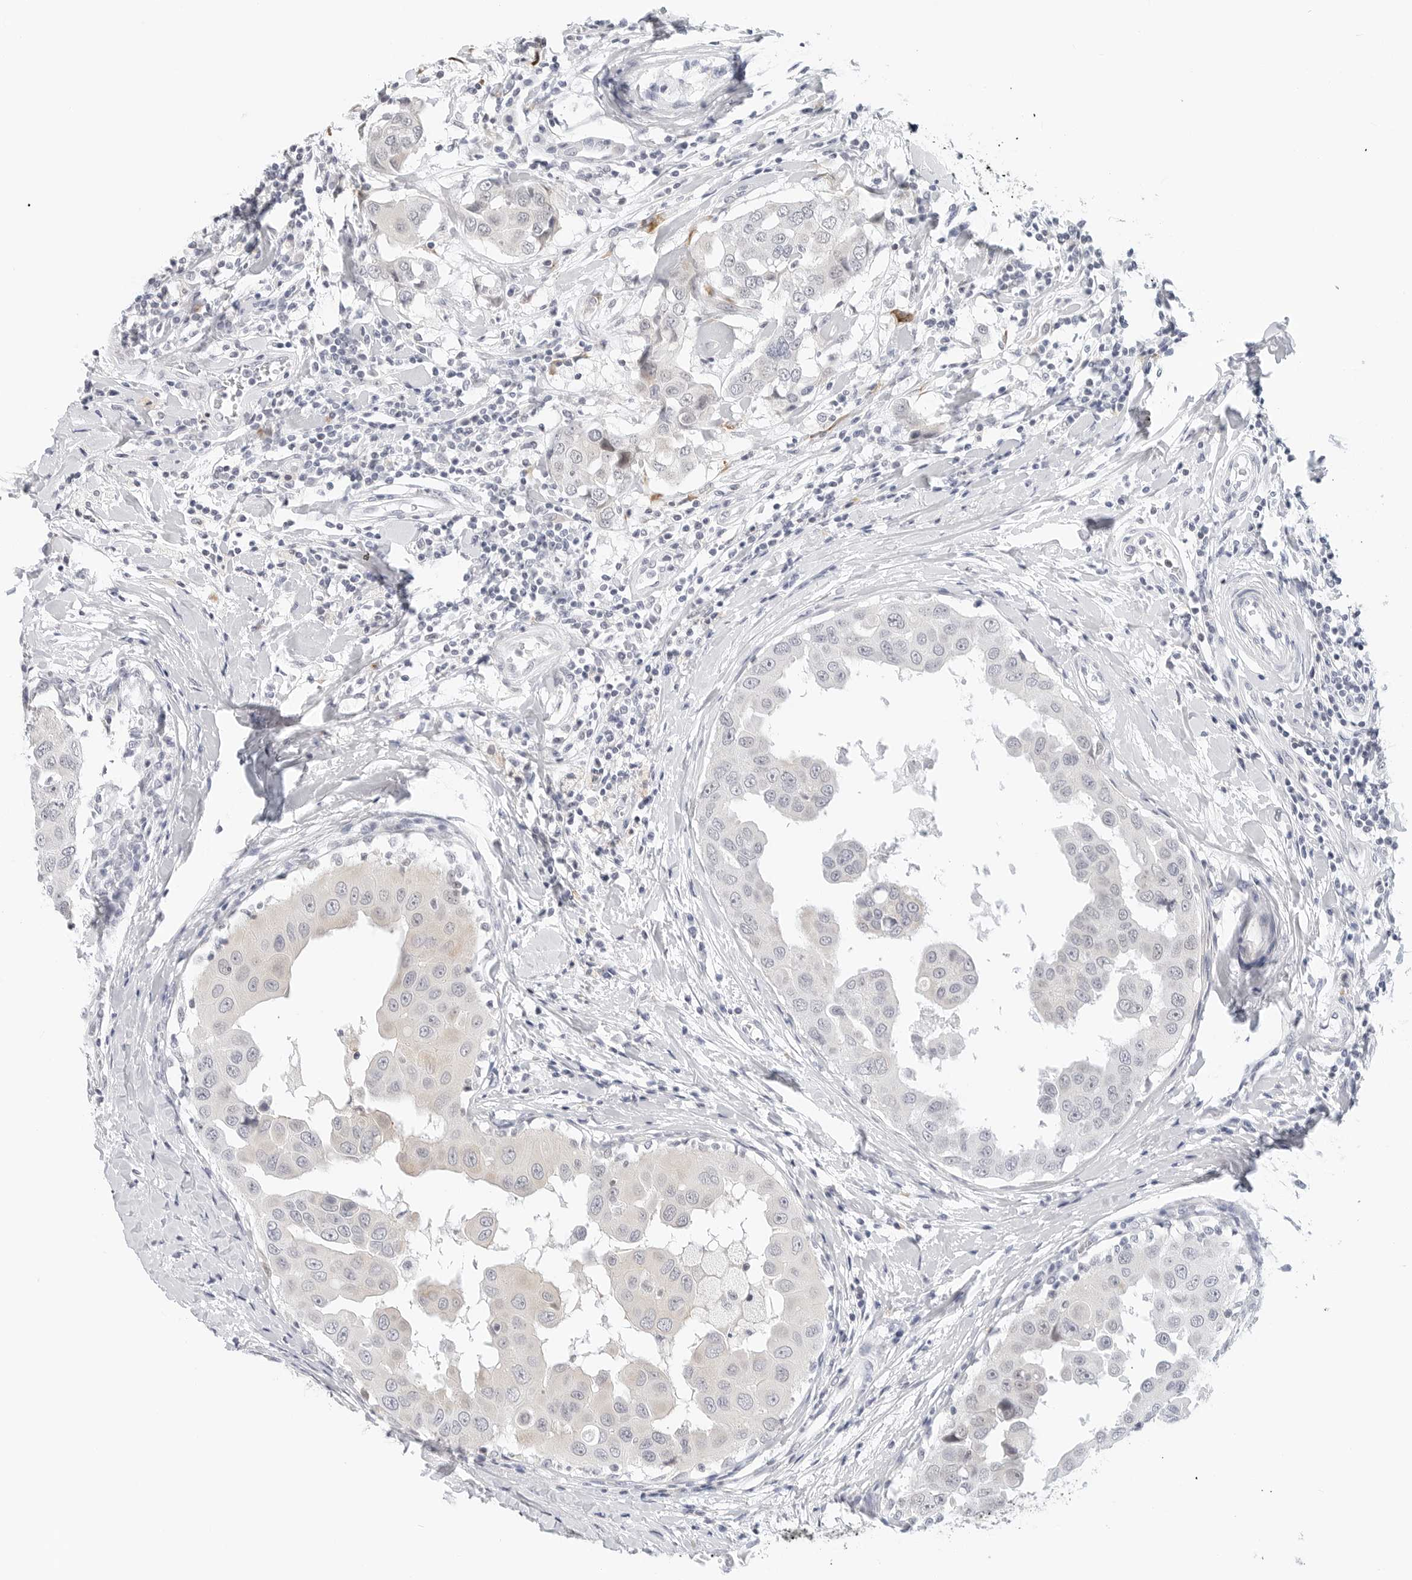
{"staining": {"intensity": "negative", "quantity": "none", "location": "none"}, "tissue": "breast cancer", "cell_type": "Tumor cells", "image_type": "cancer", "snomed": [{"axis": "morphology", "description": "Duct carcinoma"}, {"axis": "topography", "description": "Breast"}], "caption": "High magnification brightfield microscopy of breast infiltrating ductal carcinoma stained with DAB (brown) and counterstained with hematoxylin (blue): tumor cells show no significant staining.", "gene": "TSEN2", "patient": {"sex": "female", "age": 27}}